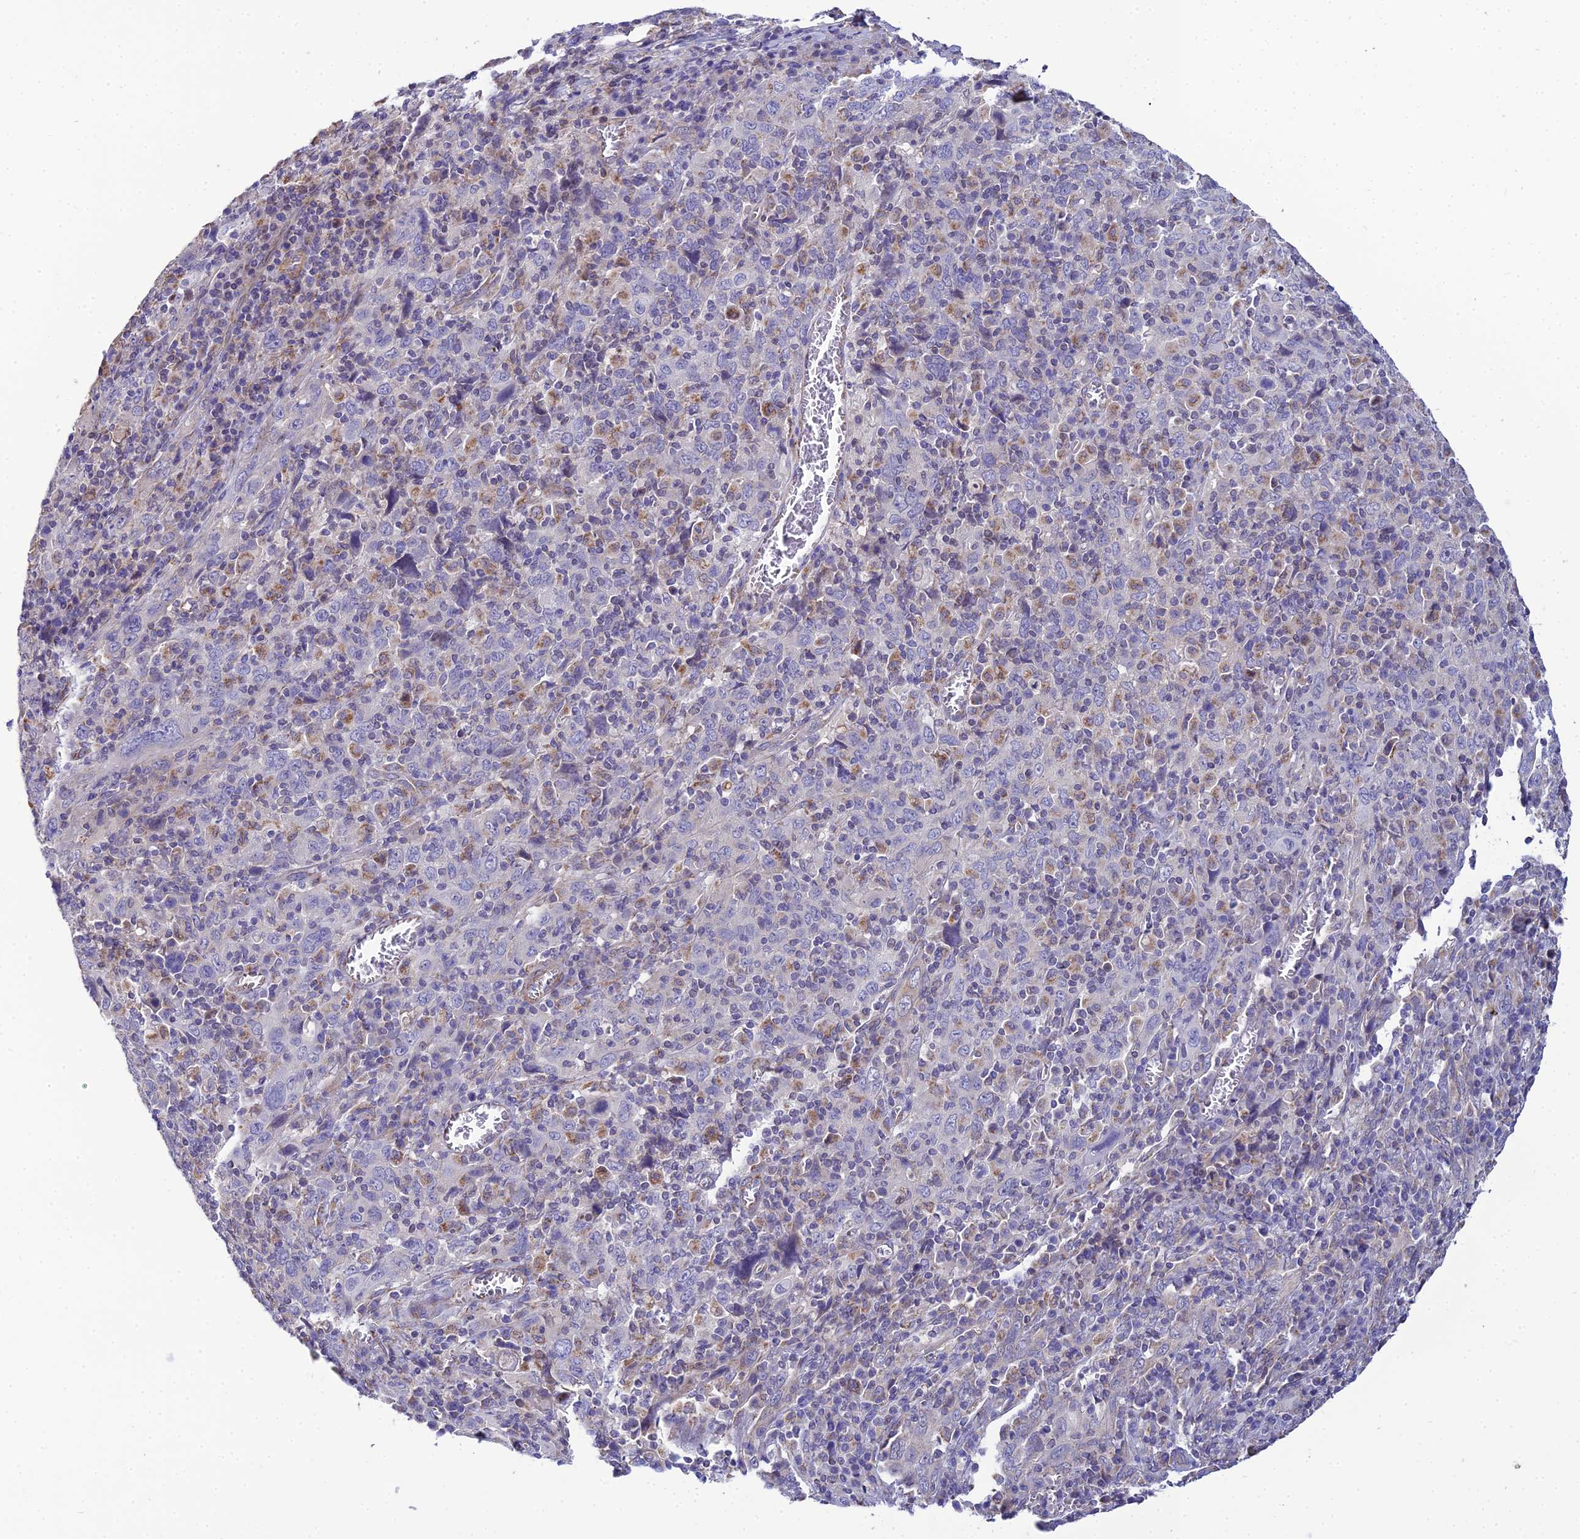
{"staining": {"intensity": "negative", "quantity": "none", "location": "none"}, "tissue": "cervical cancer", "cell_type": "Tumor cells", "image_type": "cancer", "snomed": [{"axis": "morphology", "description": "Squamous cell carcinoma, NOS"}, {"axis": "topography", "description": "Cervix"}], "caption": "Human cervical squamous cell carcinoma stained for a protein using immunohistochemistry reveals no expression in tumor cells.", "gene": "ACOT2", "patient": {"sex": "female", "age": 46}}